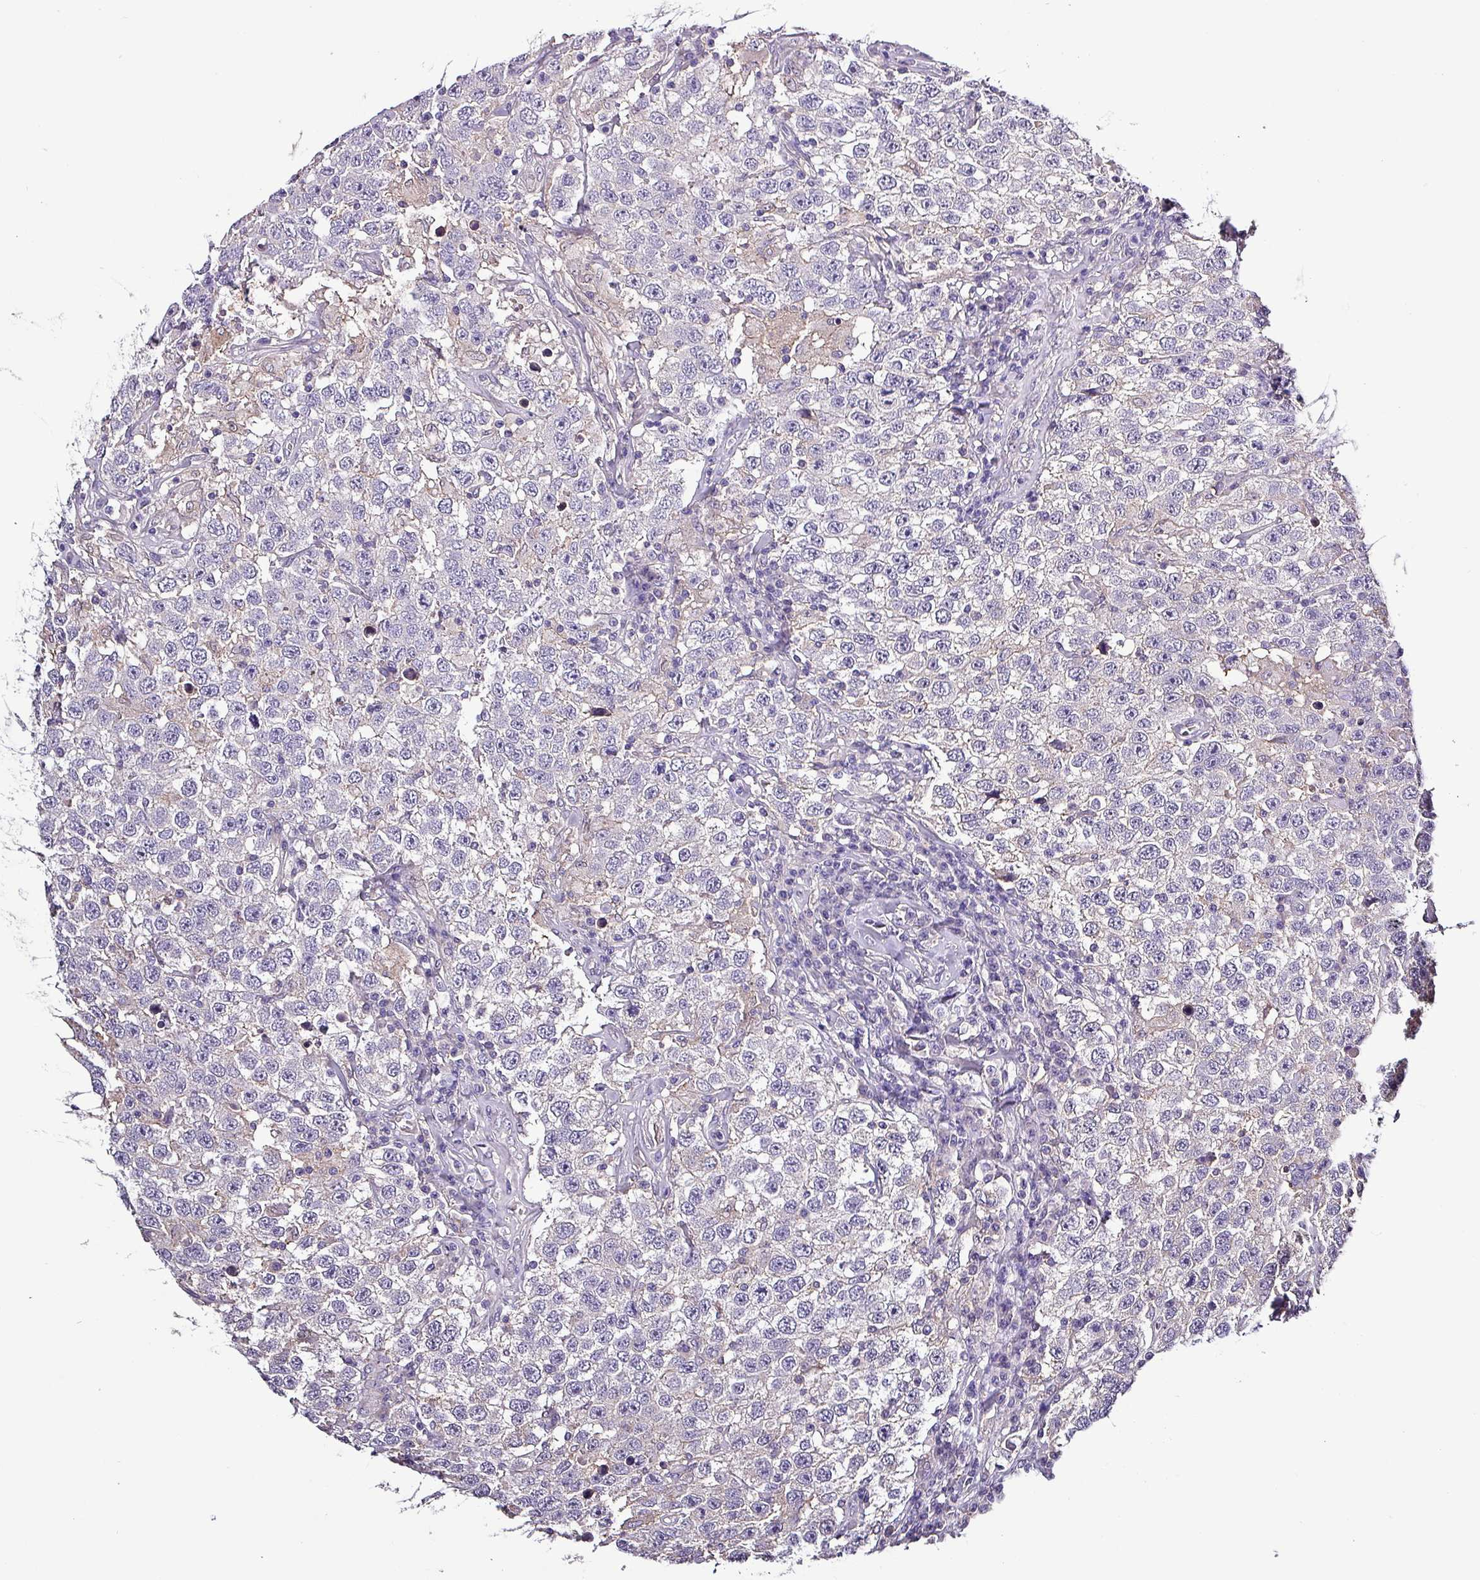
{"staining": {"intensity": "negative", "quantity": "none", "location": "none"}, "tissue": "testis cancer", "cell_type": "Tumor cells", "image_type": "cancer", "snomed": [{"axis": "morphology", "description": "Seminoma, NOS"}, {"axis": "topography", "description": "Testis"}], "caption": "The IHC histopathology image has no significant staining in tumor cells of seminoma (testis) tissue.", "gene": "HTRA4", "patient": {"sex": "male", "age": 41}}